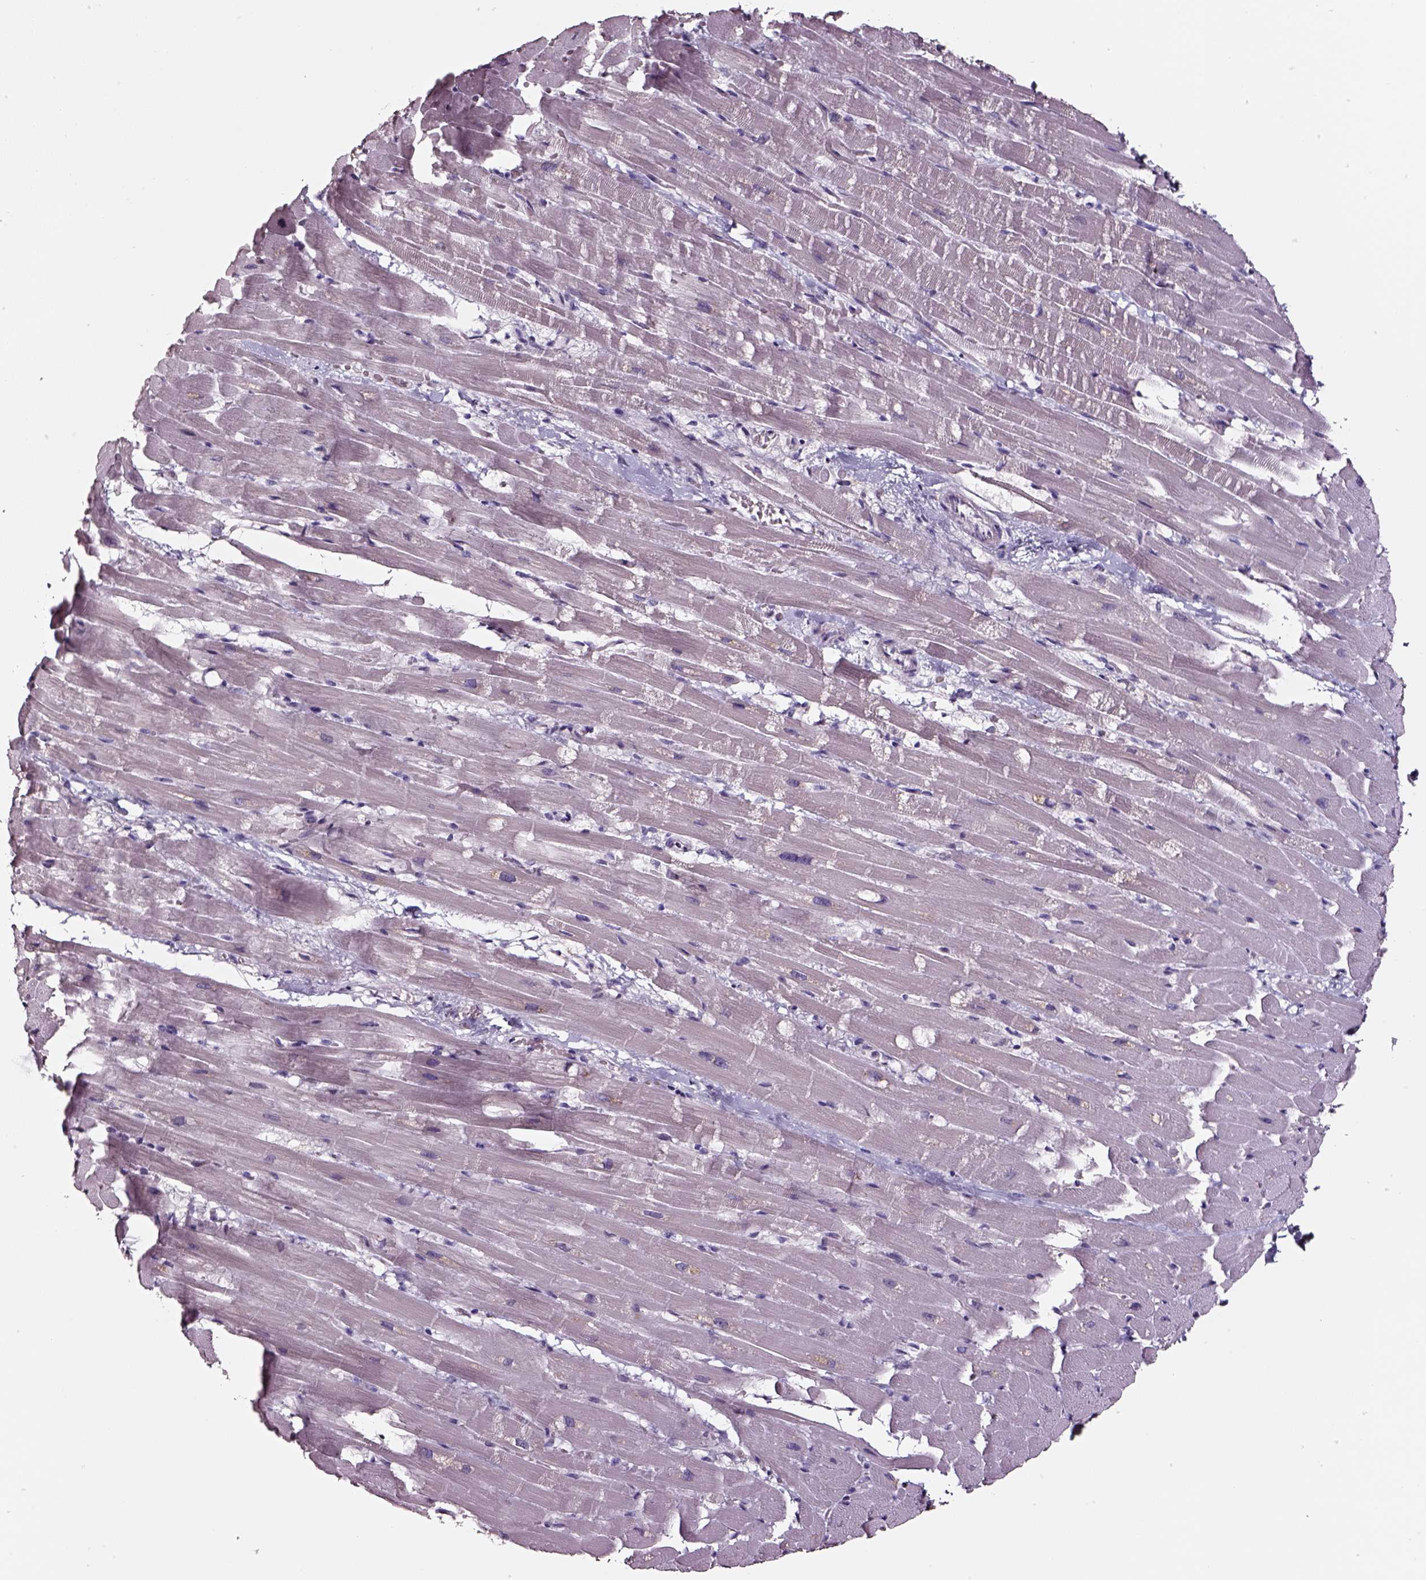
{"staining": {"intensity": "negative", "quantity": "none", "location": "none"}, "tissue": "heart muscle", "cell_type": "Cardiomyocytes", "image_type": "normal", "snomed": [{"axis": "morphology", "description": "Normal tissue, NOS"}, {"axis": "topography", "description": "Heart"}], "caption": "The micrograph shows no staining of cardiomyocytes in normal heart muscle. (DAB IHC, high magnification).", "gene": "SMIM17", "patient": {"sex": "male", "age": 37}}